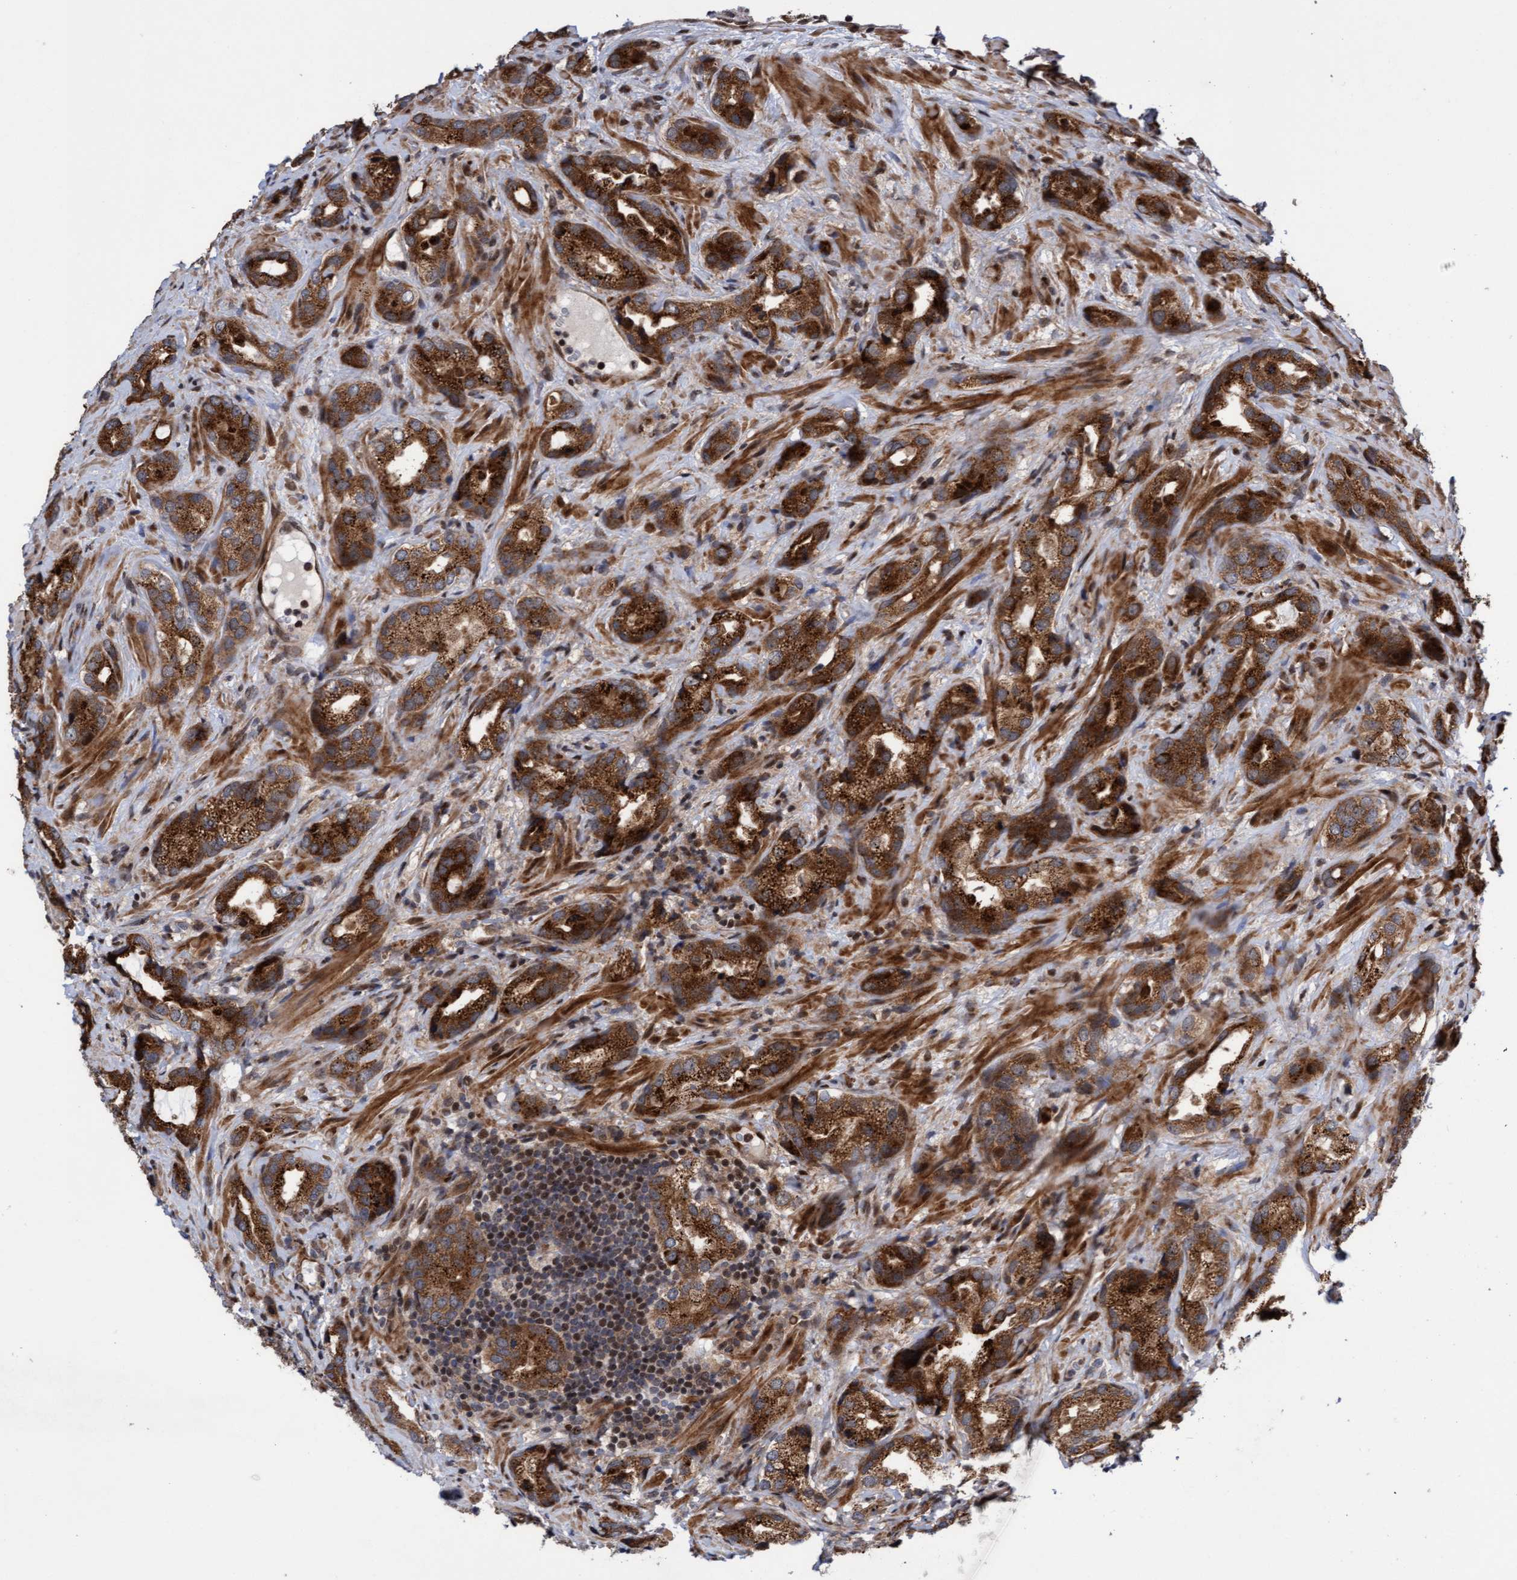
{"staining": {"intensity": "strong", "quantity": ">75%", "location": "cytoplasmic/membranous"}, "tissue": "prostate cancer", "cell_type": "Tumor cells", "image_type": "cancer", "snomed": [{"axis": "morphology", "description": "Adenocarcinoma, High grade"}, {"axis": "topography", "description": "Prostate"}], "caption": "Strong cytoplasmic/membranous protein expression is identified in about >75% of tumor cells in prostate cancer (high-grade adenocarcinoma). (DAB IHC, brown staining for protein, blue staining for nuclei).", "gene": "ITFG1", "patient": {"sex": "male", "age": 63}}